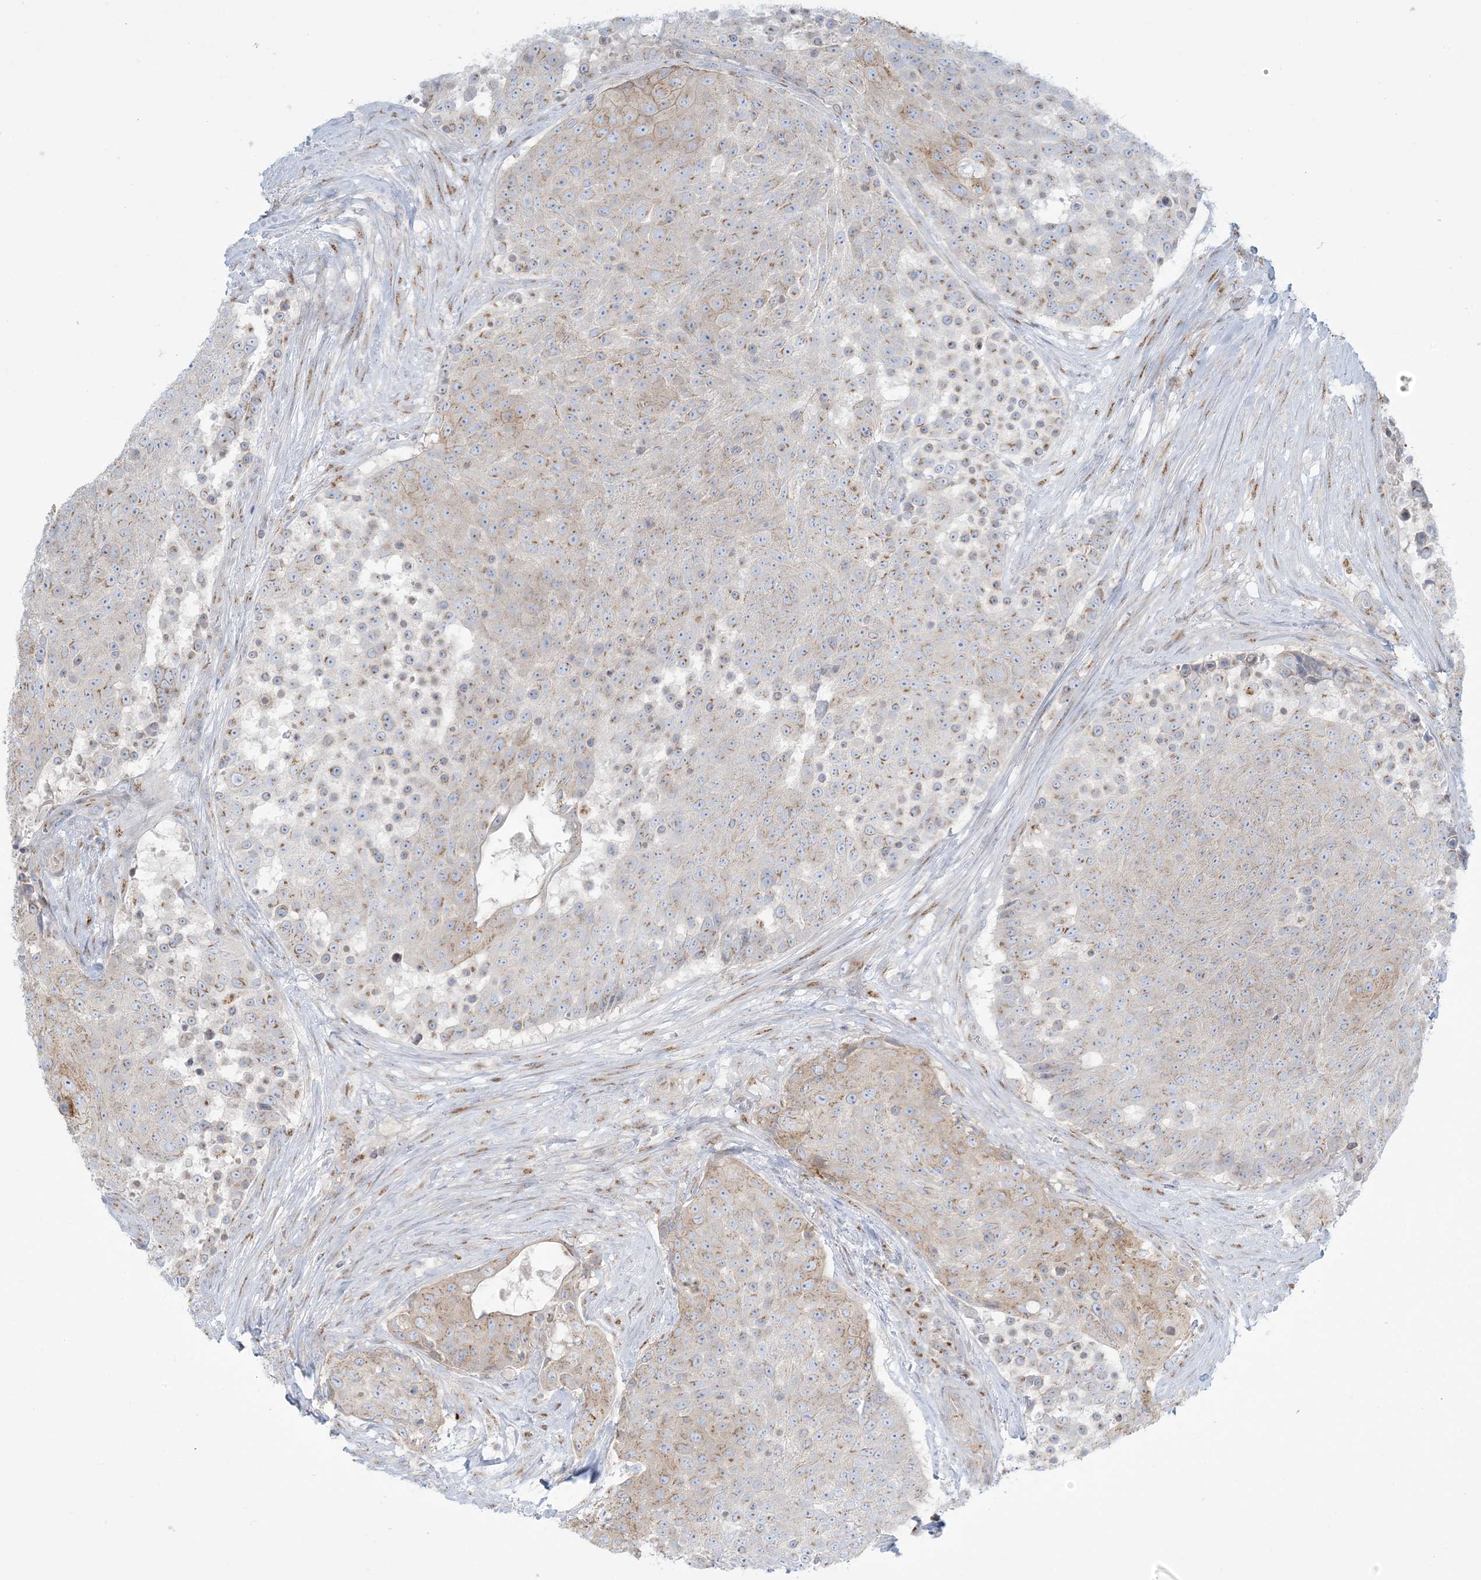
{"staining": {"intensity": "moderate", "quantity": "<25%", "location": "cytoplasmic/membranous"}, "tissue": "urothelial cancer", "cell_type": "Tumor cells", "image_type": "cancer", "snomed": [{"axis": "morphology", "description": "Urothelial carcinoma, High grade"}, {"axis": "topography", "description": "Urinary bladder"}], "caption": "Immunohistochemistry micrograph of neoplastic tissue: high-grade urothelial carcinoma stained using immunohistochemistry shows low levels of moderate protein expression localized specifically in the cytoplasmic/membranous of tumor cells, appearing as a cytoplasmic/membranous brown color.", "gene": "AFTPH", "patient": {"sex": "female", "age": 63}}